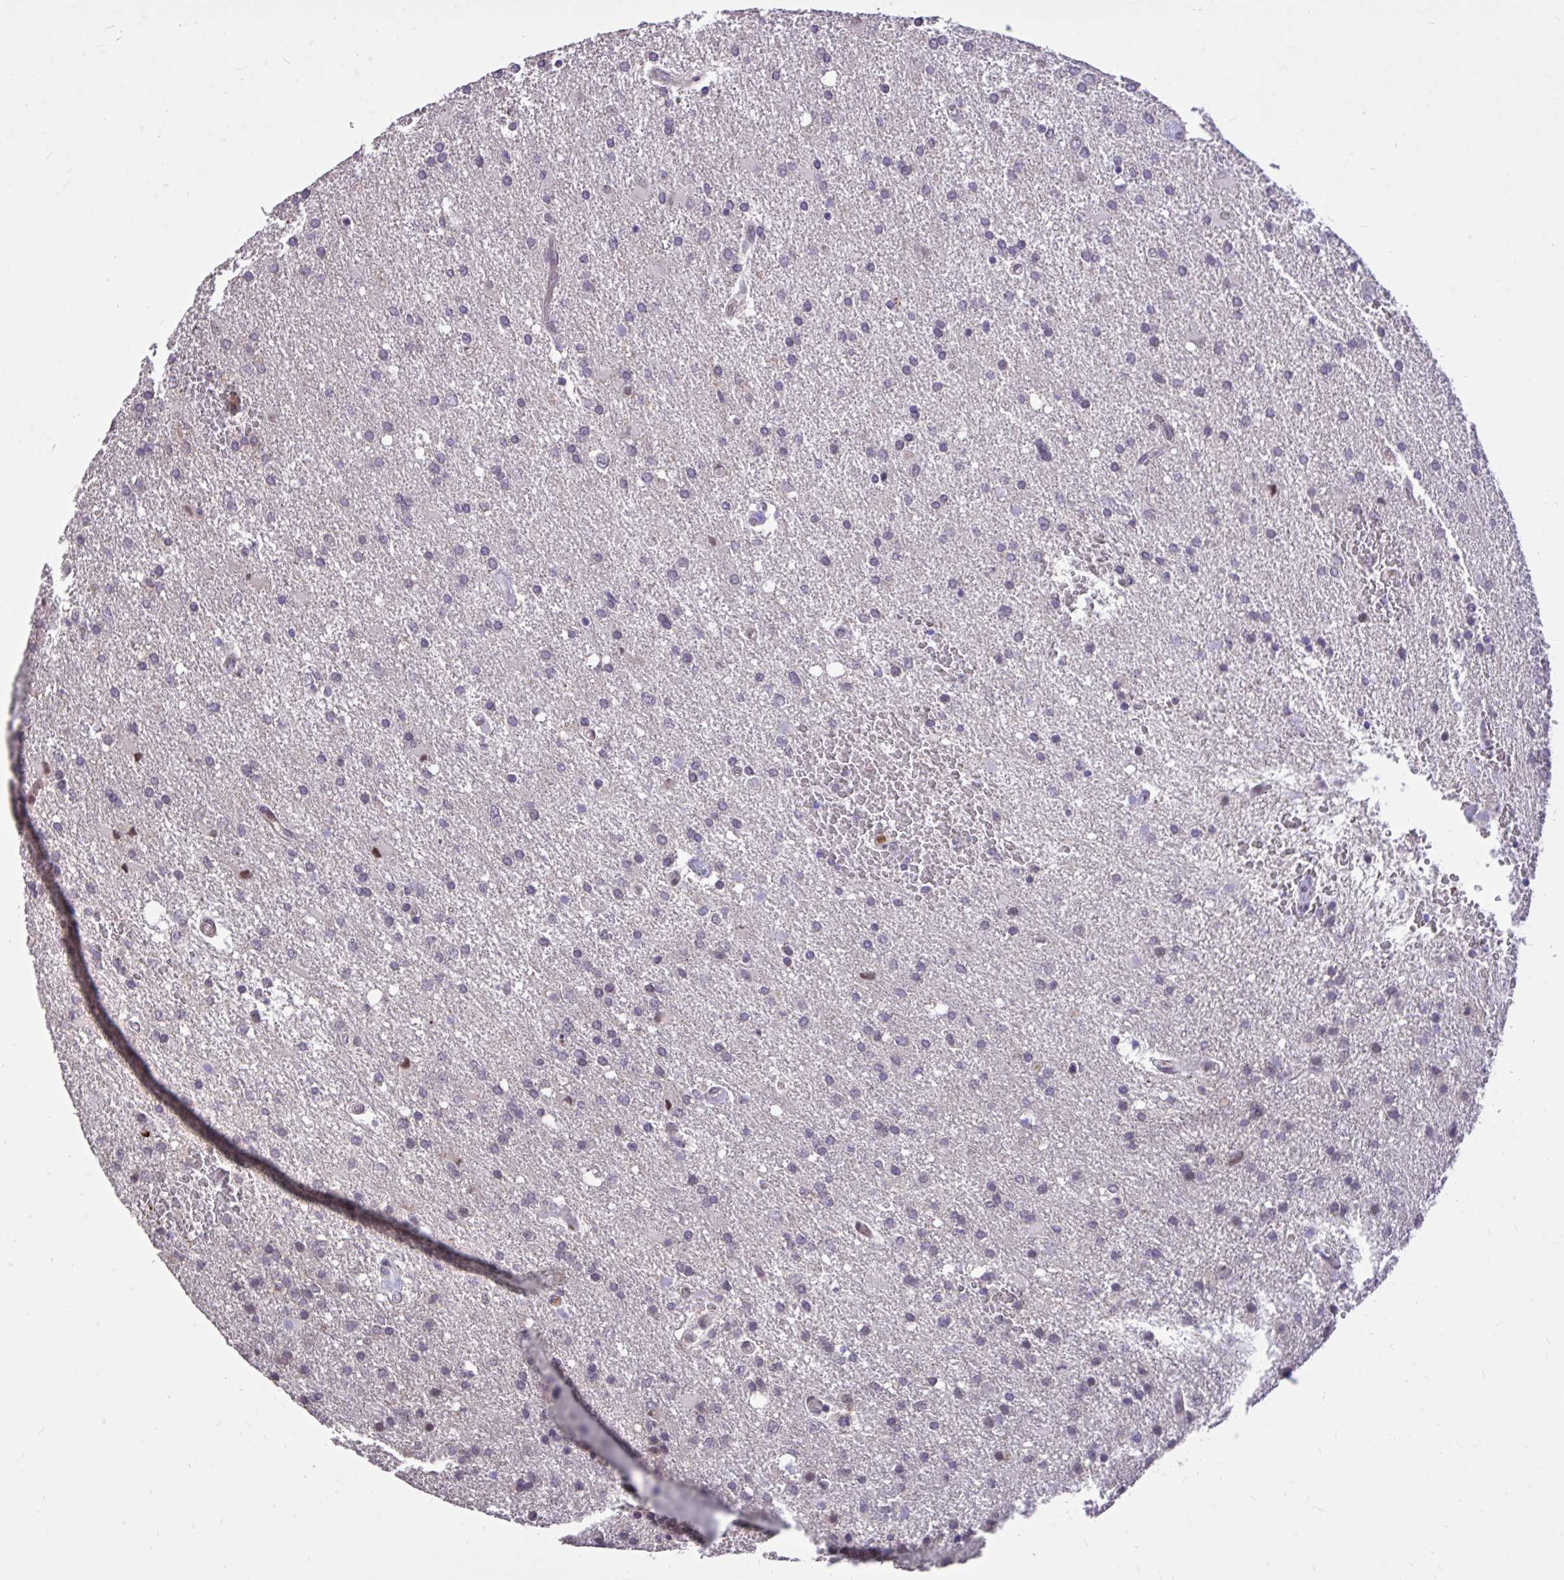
{"staining": {"intensity": "negative", "quantity": "none", "location": "none"}, "tissue": "glioma", "cell_type": "Tumor cells", "image_type": "cancer", "snomed": [{"axis": "morphology", "description": "Glioma, malignant, High grade"}, {"axis": "topography", "description": "Brain"}], "caption": "A histopathology image of glioma stained for a protein demonstrates no brown staining in tumor cells. (DAB immunohistochemistry (IHC) with hematoxylin counter stain).", "gene": "IGFL2", "patient": {"sex": "male", "age": 68}}